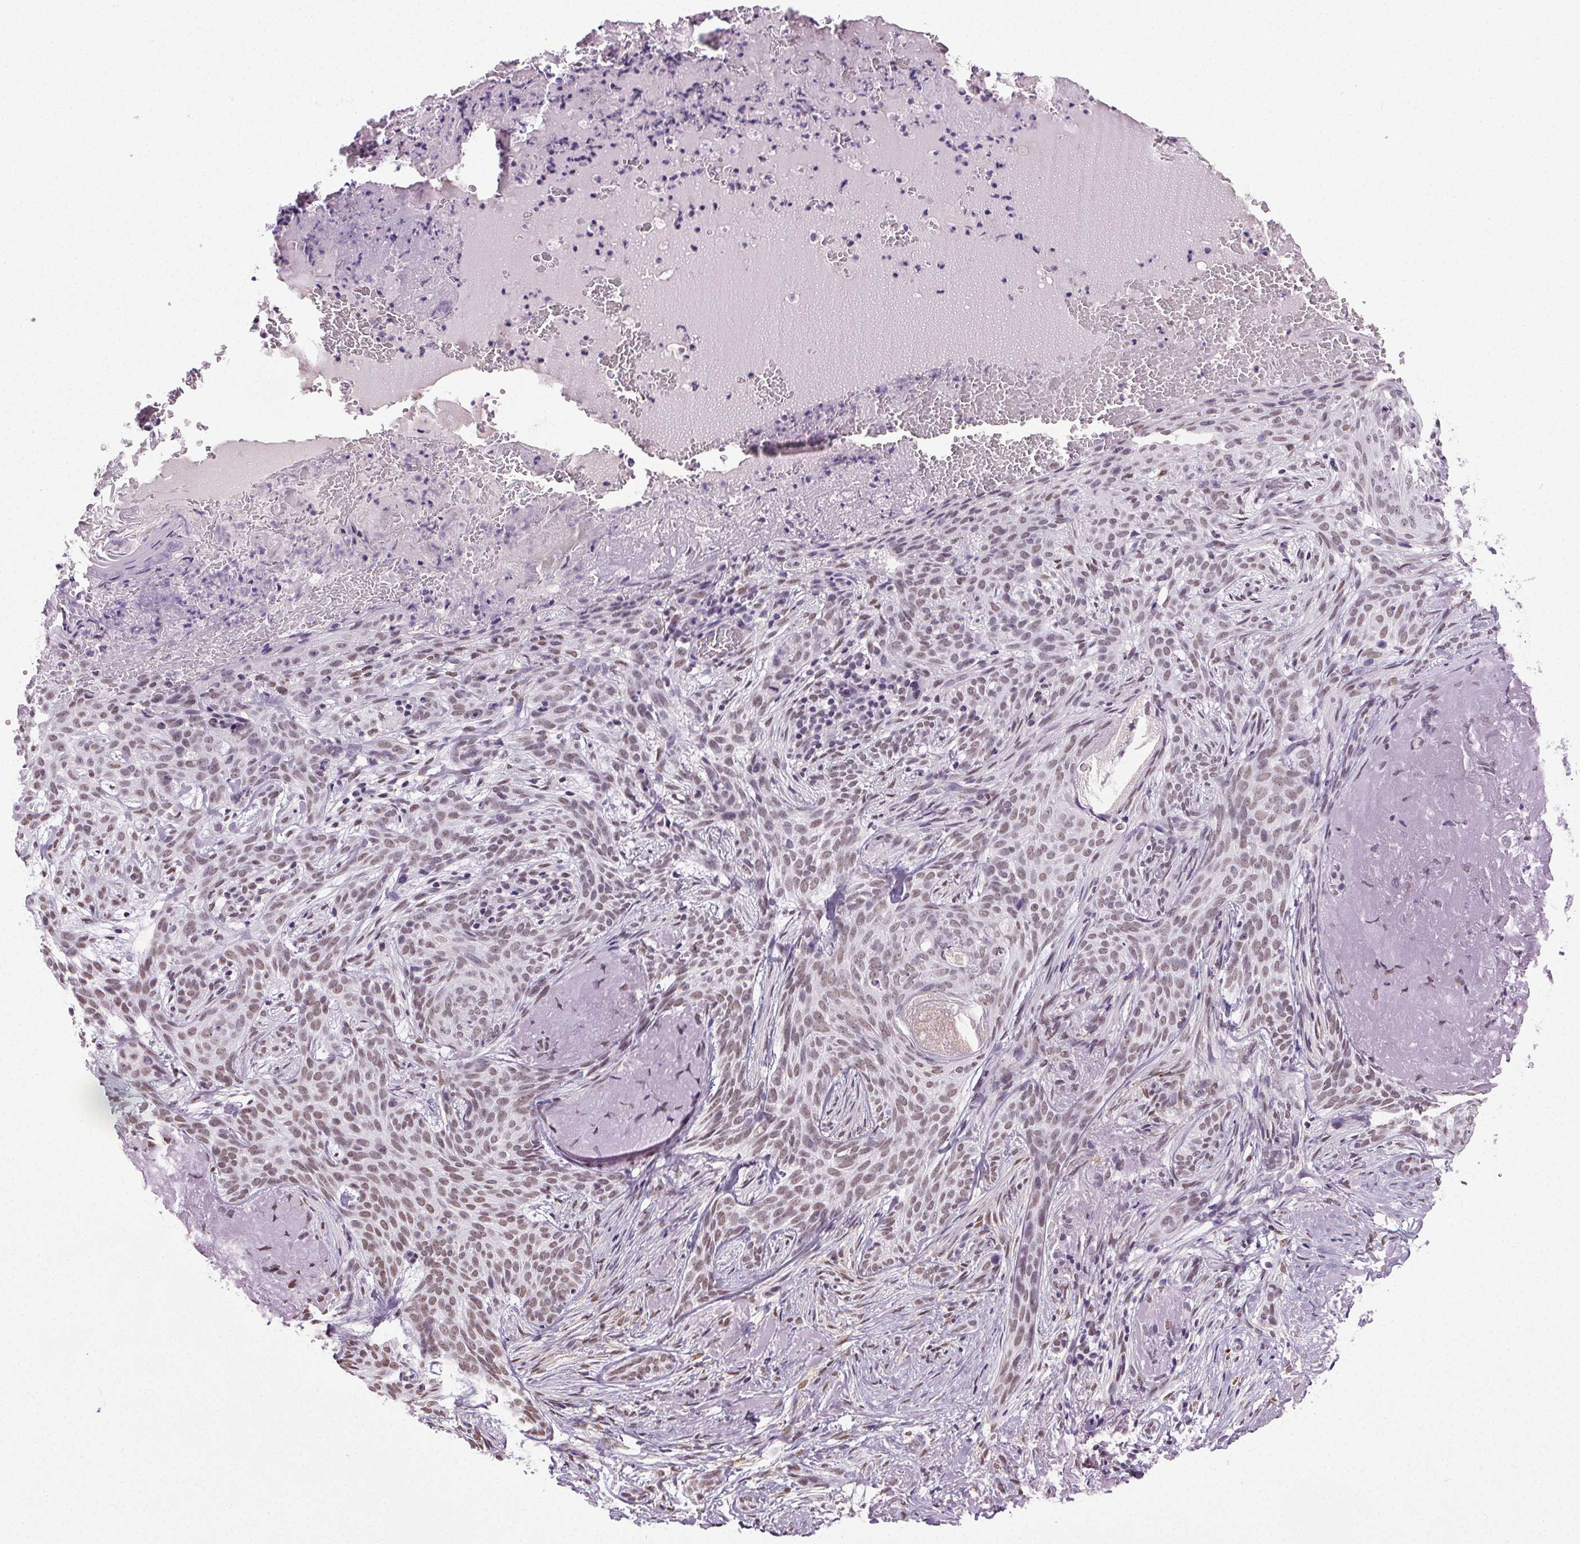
{"staining": {"intensity": "weak", "quantity": "25%-75%", "location": "nuclear"}, "tissue": "skin cancer", "cell_type": "Tumor cells", "image_type": "cancer", "snomed": [{"axis": "morphology", "description": "Basal cell carcinoma"}, {"axis": "topography", "description": "Skin"}], "caption": "High-power microscopy captured an immunohistochemistry histopathology image of basal cell carcinoma (skin), revealing weak nuclear positivity in approximately 25%-75% of tumor cells.", "gene": "GP6", "patient": {"sex": "male", "age": 84}}